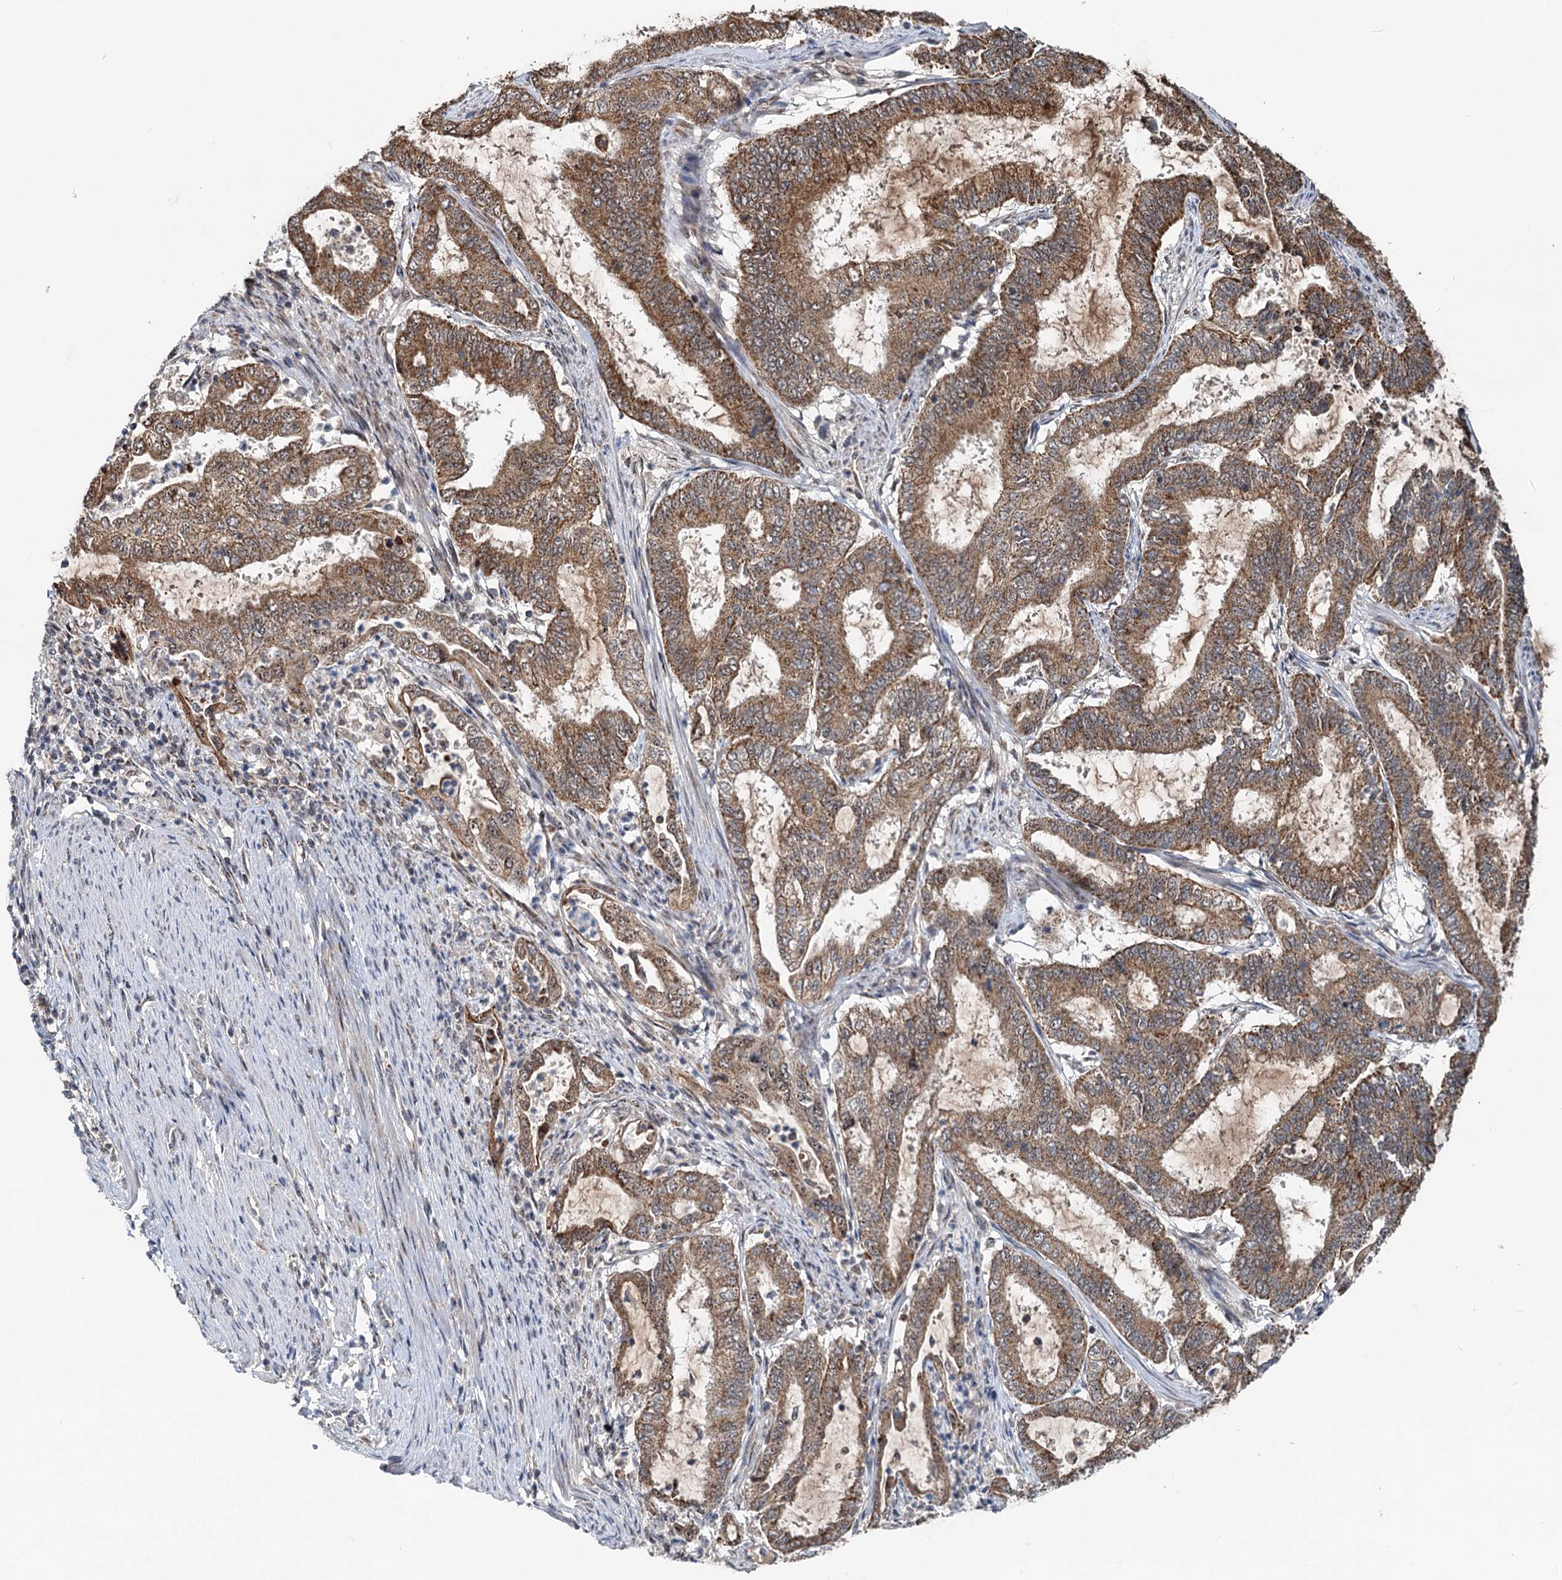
{"staining": {"intensity": "moderate", "quantity": ">75%", "location": "cytoplasmic/membranous"}, "tissue": "endometrial cancer", "cell_type": "Tumor cells", "image_type": "cancer", "snomed": [{"axis": "morphology", "description": "Adenocarcinoma, NOS"}, {"axis": "topography", "description": "Endometrium"}], "caption": "About >75% of tumor cells in human endometrial cancer exhibit moderate cytoplasmic/membranous protein staining as visualized by brown immunohistochemical staining.", "gene": "RITA1", "patient": {"sex": "female", "age": 51}}